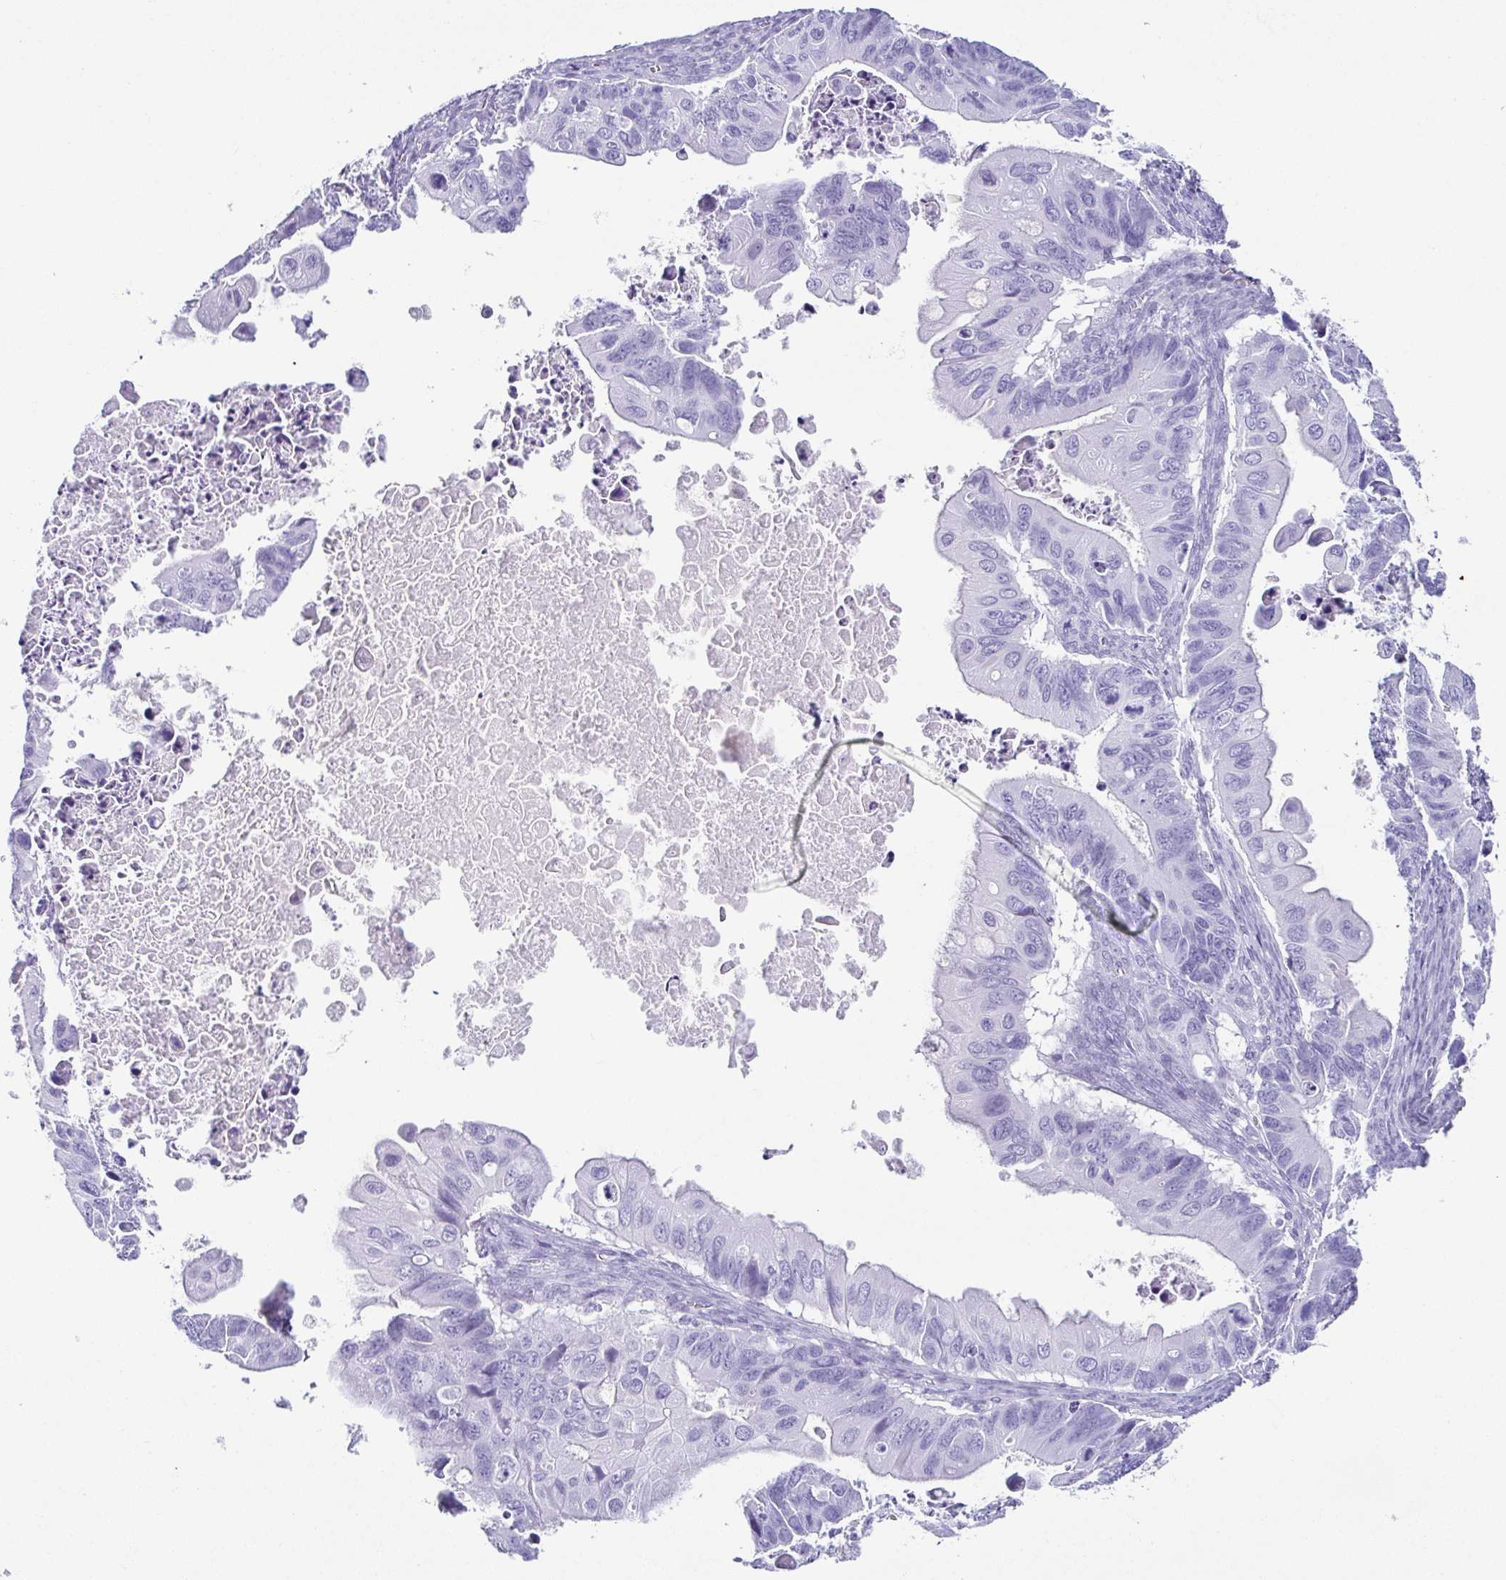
{"staining": {"intensity": "negative", "quantity": "none", "location": "none"}, "tissue": "ovarian cancer", "cell_type": "Tumor cells", "image_type": "cancer", "snomed": [{"axis": "morphology", "description": "Cystadenocarcinoma, mucinous, NOS"}, {"axis": "topography", "description": "Ovary"}], "caption": "Tumor cells are negative for protein expression in human ovarian cancer.", "gene": "ESX1", "patient": {"sex": "female", "age": 64}}